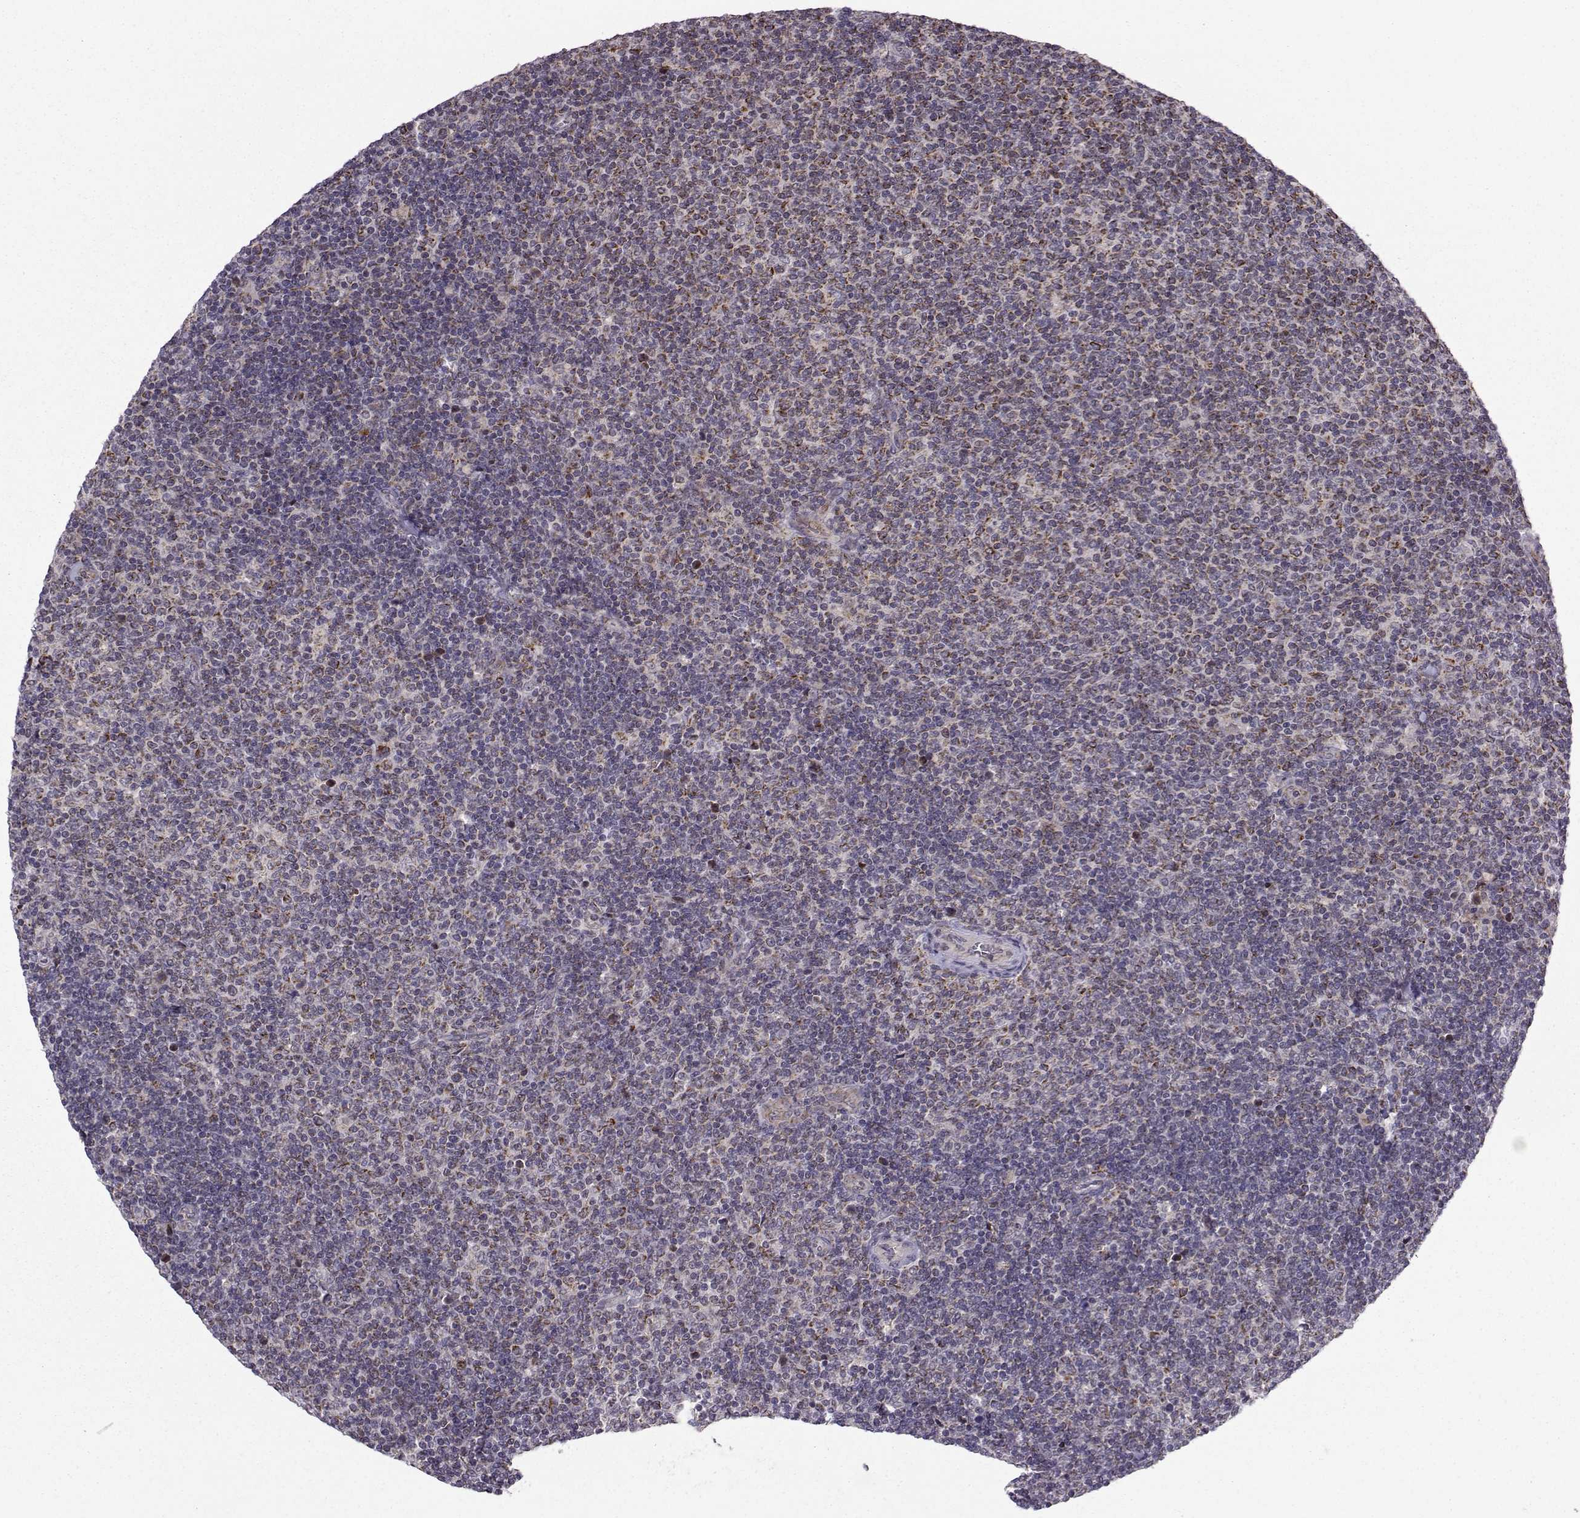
{"staining": {"intensity": "moderate", "quantity": "<25%", "location": "cytoplasmic/membranous"}, "tissue": "lymphoma", "cell_type": "Tumor cells", "image_type": "cancer", "snomed": [{"axis": "morphology", "description": "Malignant lymphoma, non-Hodgkin's type, Low grade"}, {"axis": "topography", "description": "Lymph node"}], "caption": "Human lymphoma stained with a protein marker shows moderate staining in tumor cells.", "gene": "NECAB3", "patient": {"sex": "male", "age": 52}}